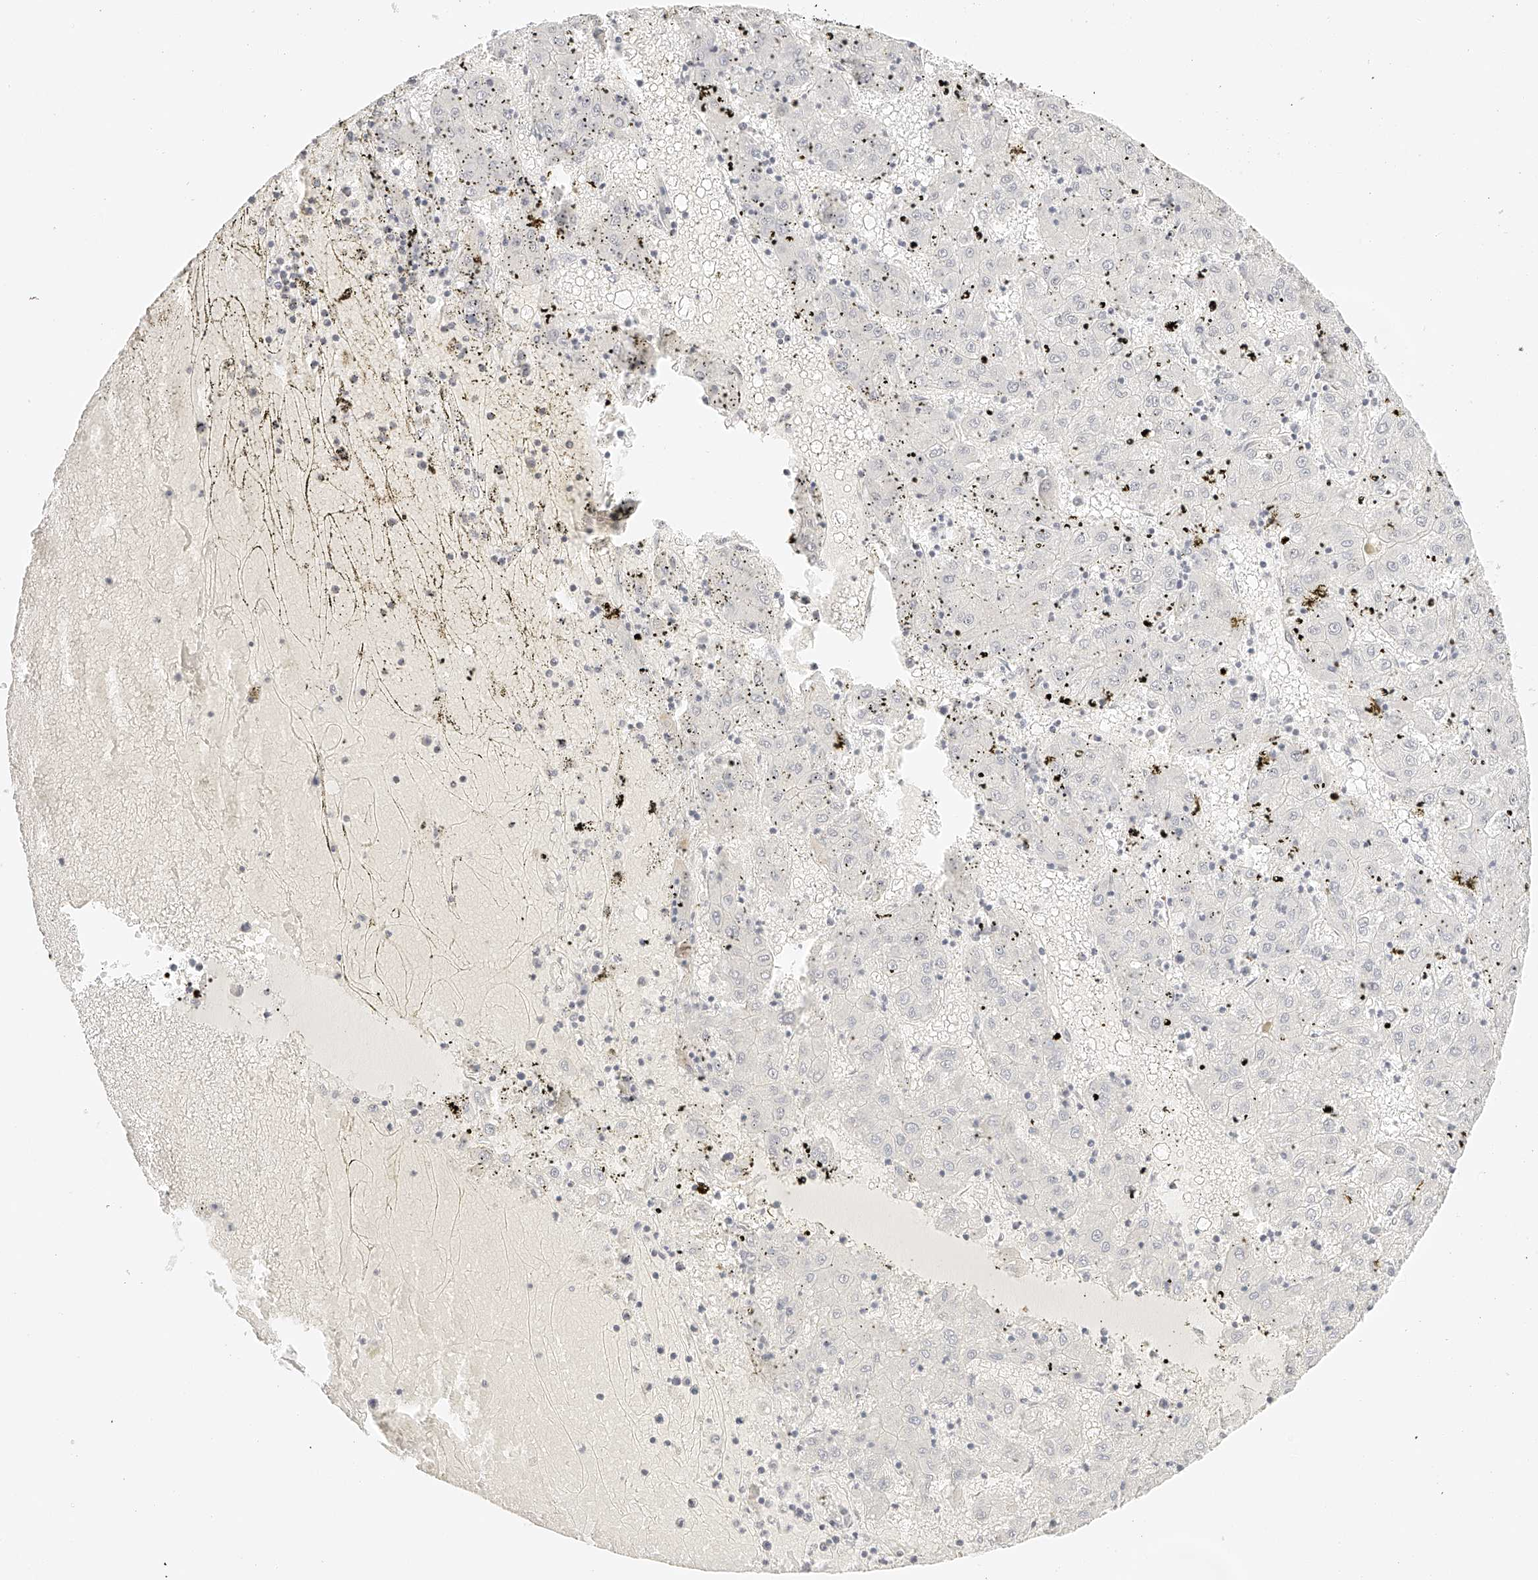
{"staining": {"intensity": "negative", "quantity": "none", "location": "none"}, "tissue": "liver cancer", "cell_type": "Tumor cells", "image_type": "cancer", "snomed": [{"axis": "morphology", "description": "Carcinoma, Hepatocellular, NOS"}, {"axis": "topography", "description": "Liver"}], "caption": "IHC histopathology image of hepatocellular carcinoma (liver) stained for a protein (brown), which shows no staining in tumor cells. Brightfield microscopy of immunohistochemistry (IHC) stained with DAB (3,3'-diaminobenzidine) (brown) and hematoxylin (blue), captured at high magnification.", "gene": "ZFP69", "patient": {"sex": "male", "age": 72}}